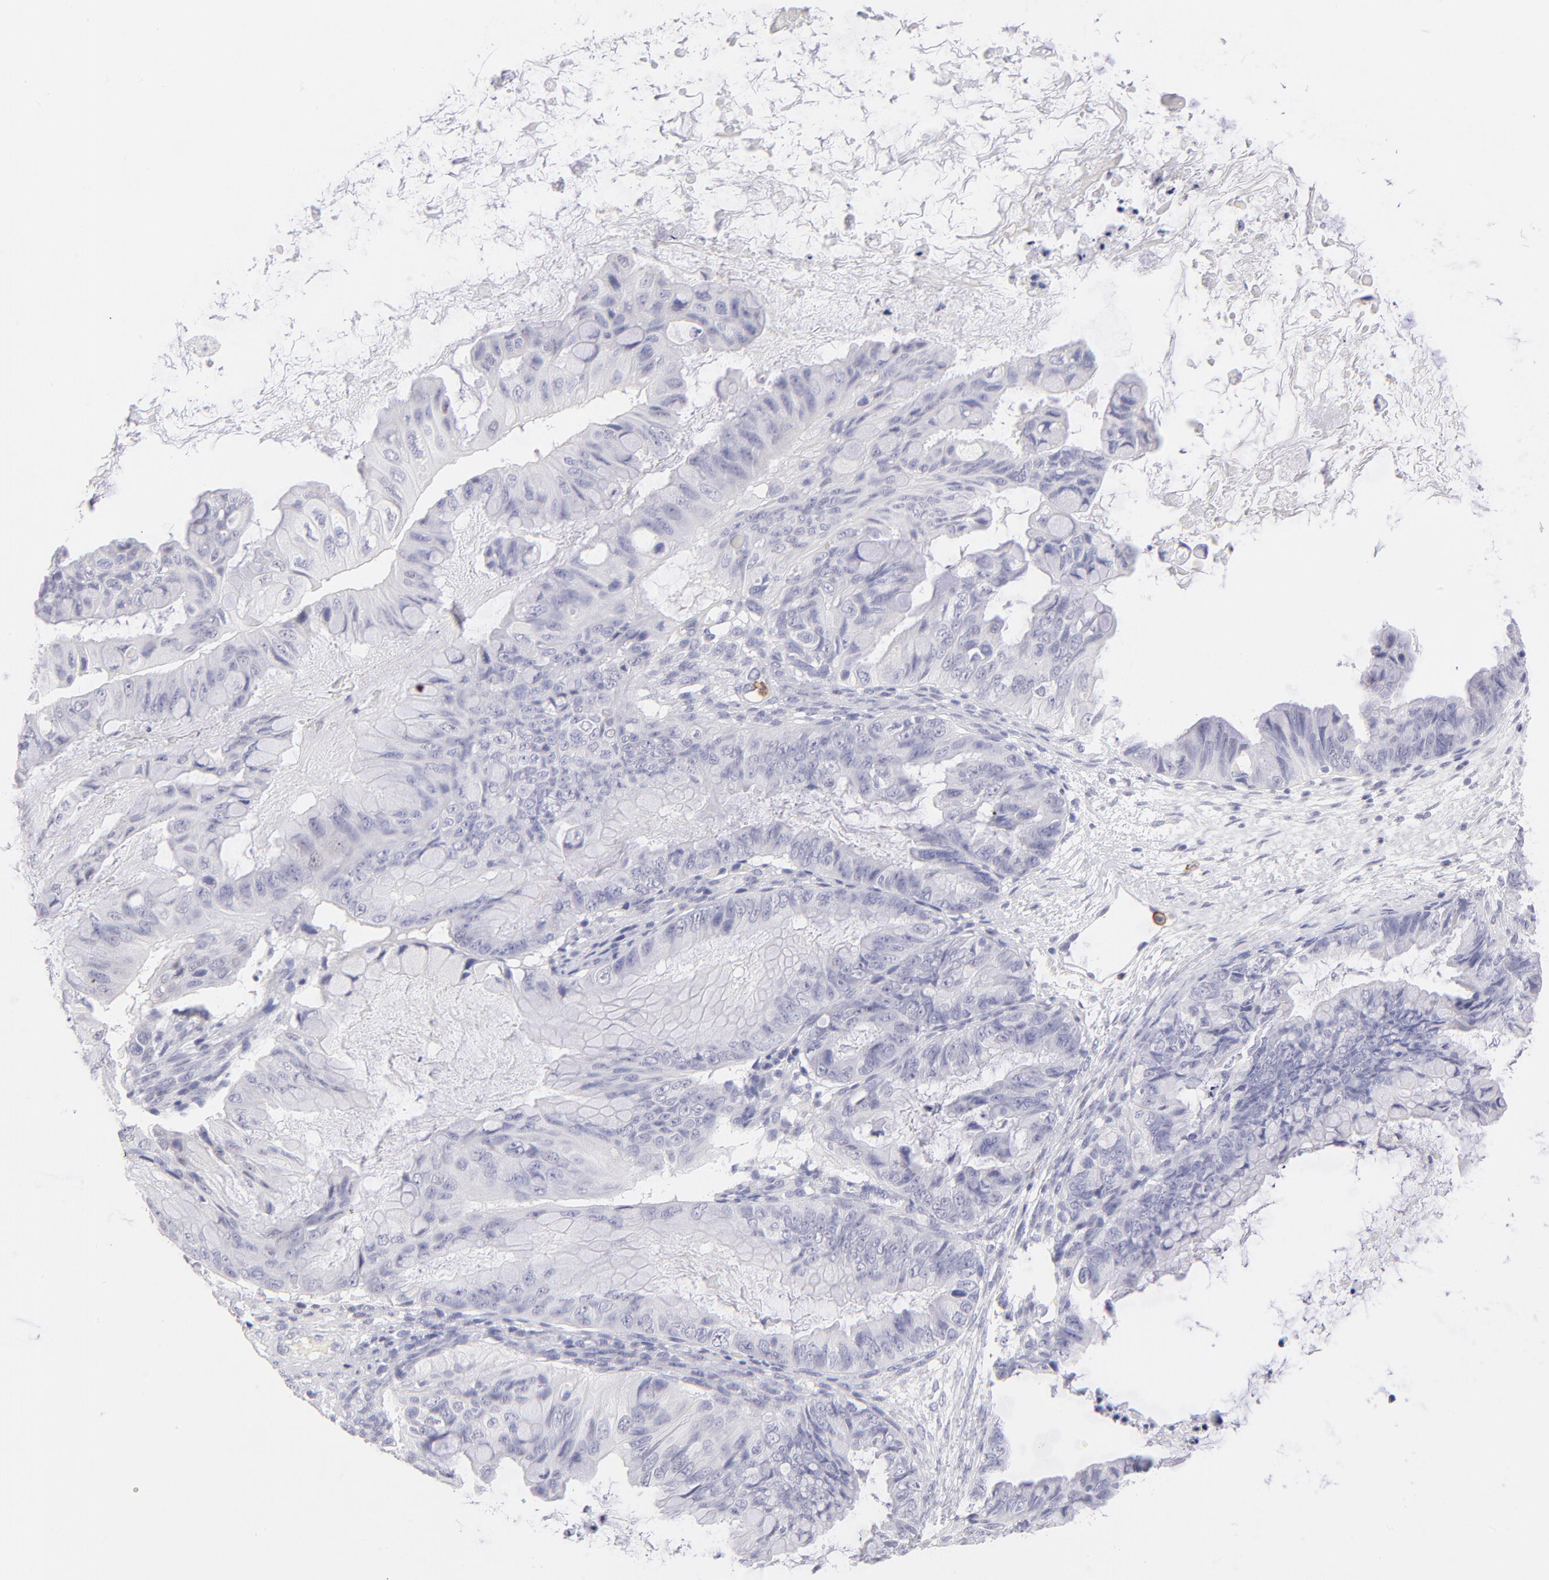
{"staining": {"intensity": "negative", "quantity": "none", "location": "none"}, "tissue": "ovarian cancer", "cell_type": "Tumor cells", "image_type": "cancer", "snomed": [{"axis": "morphology", "description": "Cystadenocarcinoma, mucinous, NOS"}, {"axis": "topography", "description": "Ovary"}], "caption": "High power microscopy micrograph of an immunohistochemistry photomicrograph of ovarian mucinous cystadenocarcinoma, revealing no significant positivity in tumor cells. (Stains: DAB (3,3'-diaminobenzidine) immunohistochemistry (IHC) with hematoxylin counter stain, Microscopy: brightfield microscopy at high magnification).", "gene": "LTB4R", "patient": {"sex": "female", "age": 36}}